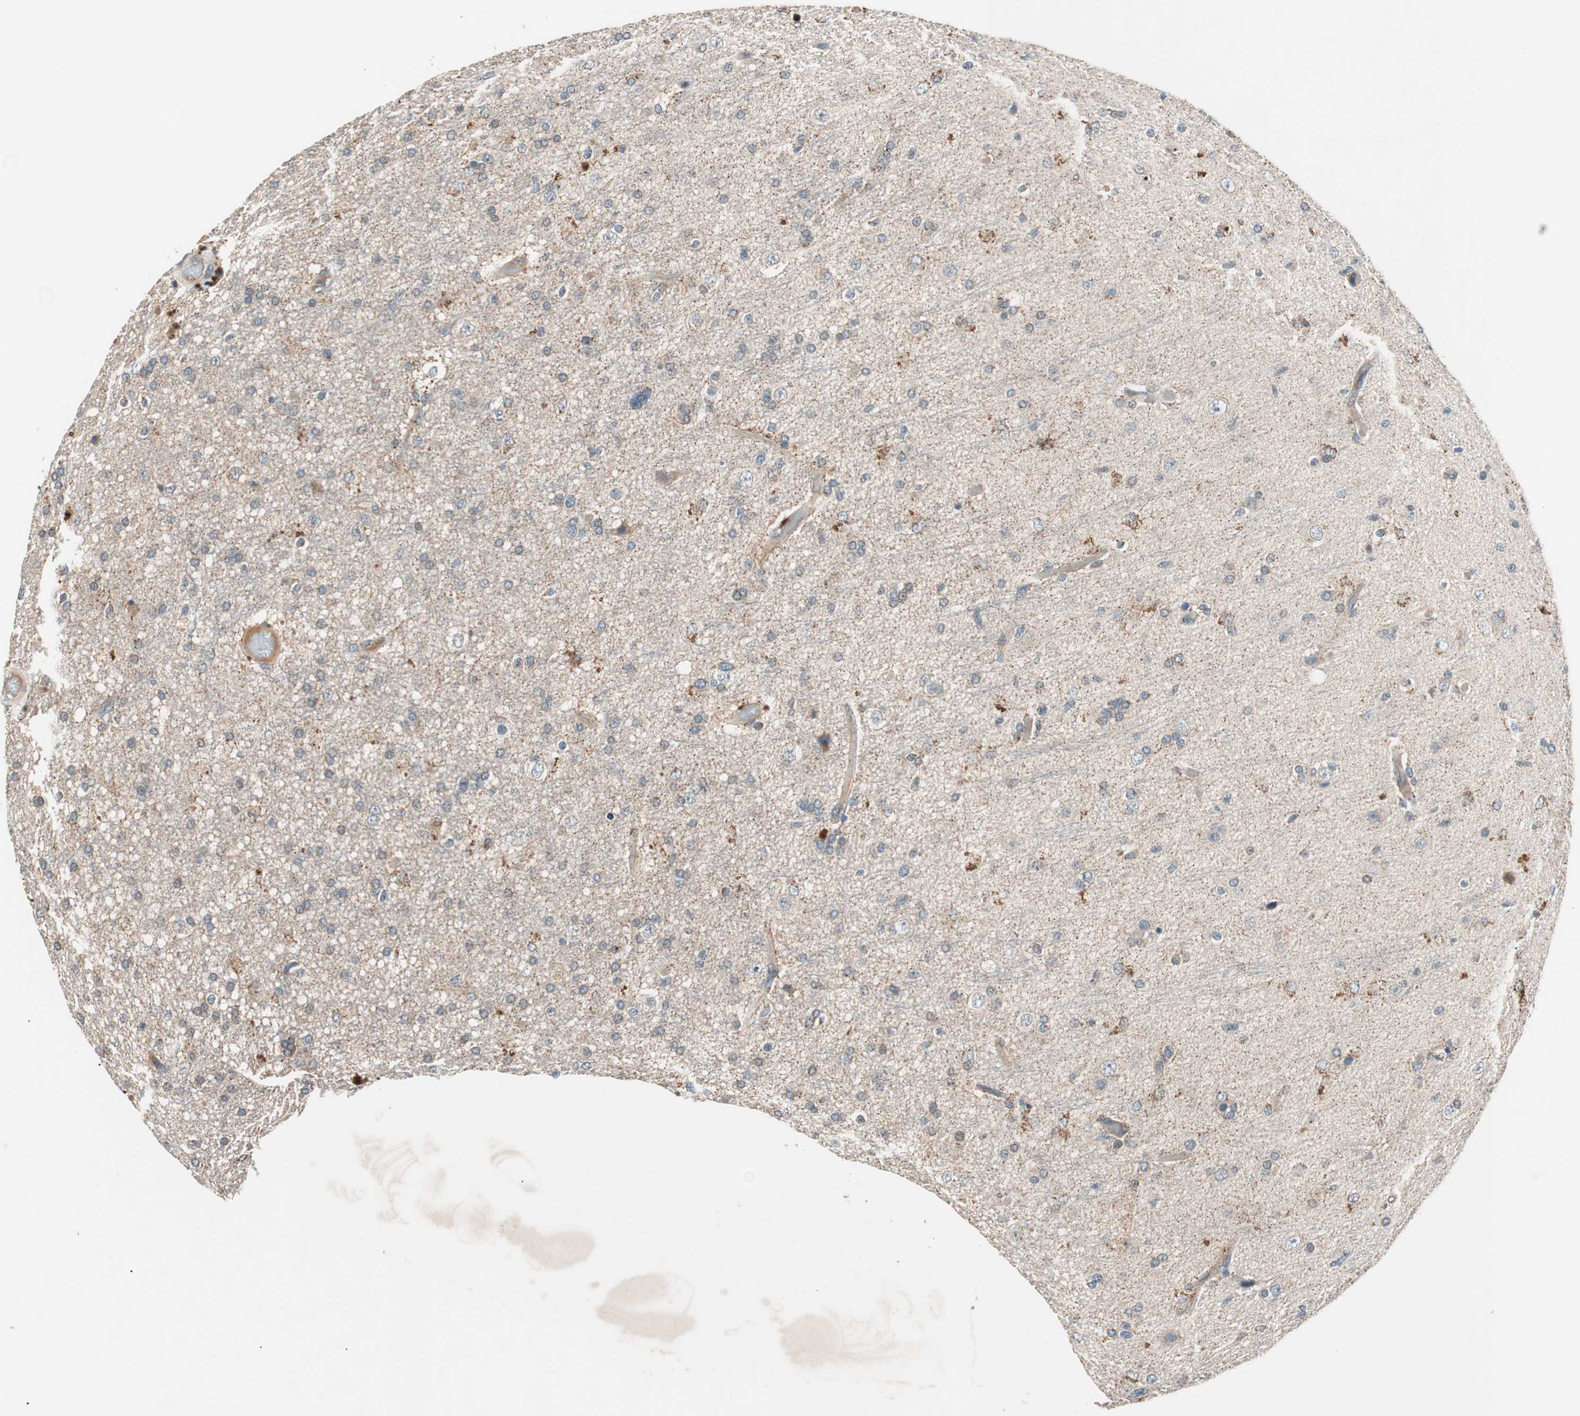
{"staining": {"intensity": "weak", "quantity": "<25%", "location": "cytoplasmic/membranous"}, "tissue": "glioma", "cell_type": "Tumor cells", "image_type": "cancer", "snomed": [{"axis": "morphology", "description": "Glioma, malignant, High grade"}, {"axis": "topography", "description": "Brain"}], "caption": "Tumor cells are negative for protein expression in human glioma.", "gene": "HPN", "patient": {"sex": "male", "age": 33}}